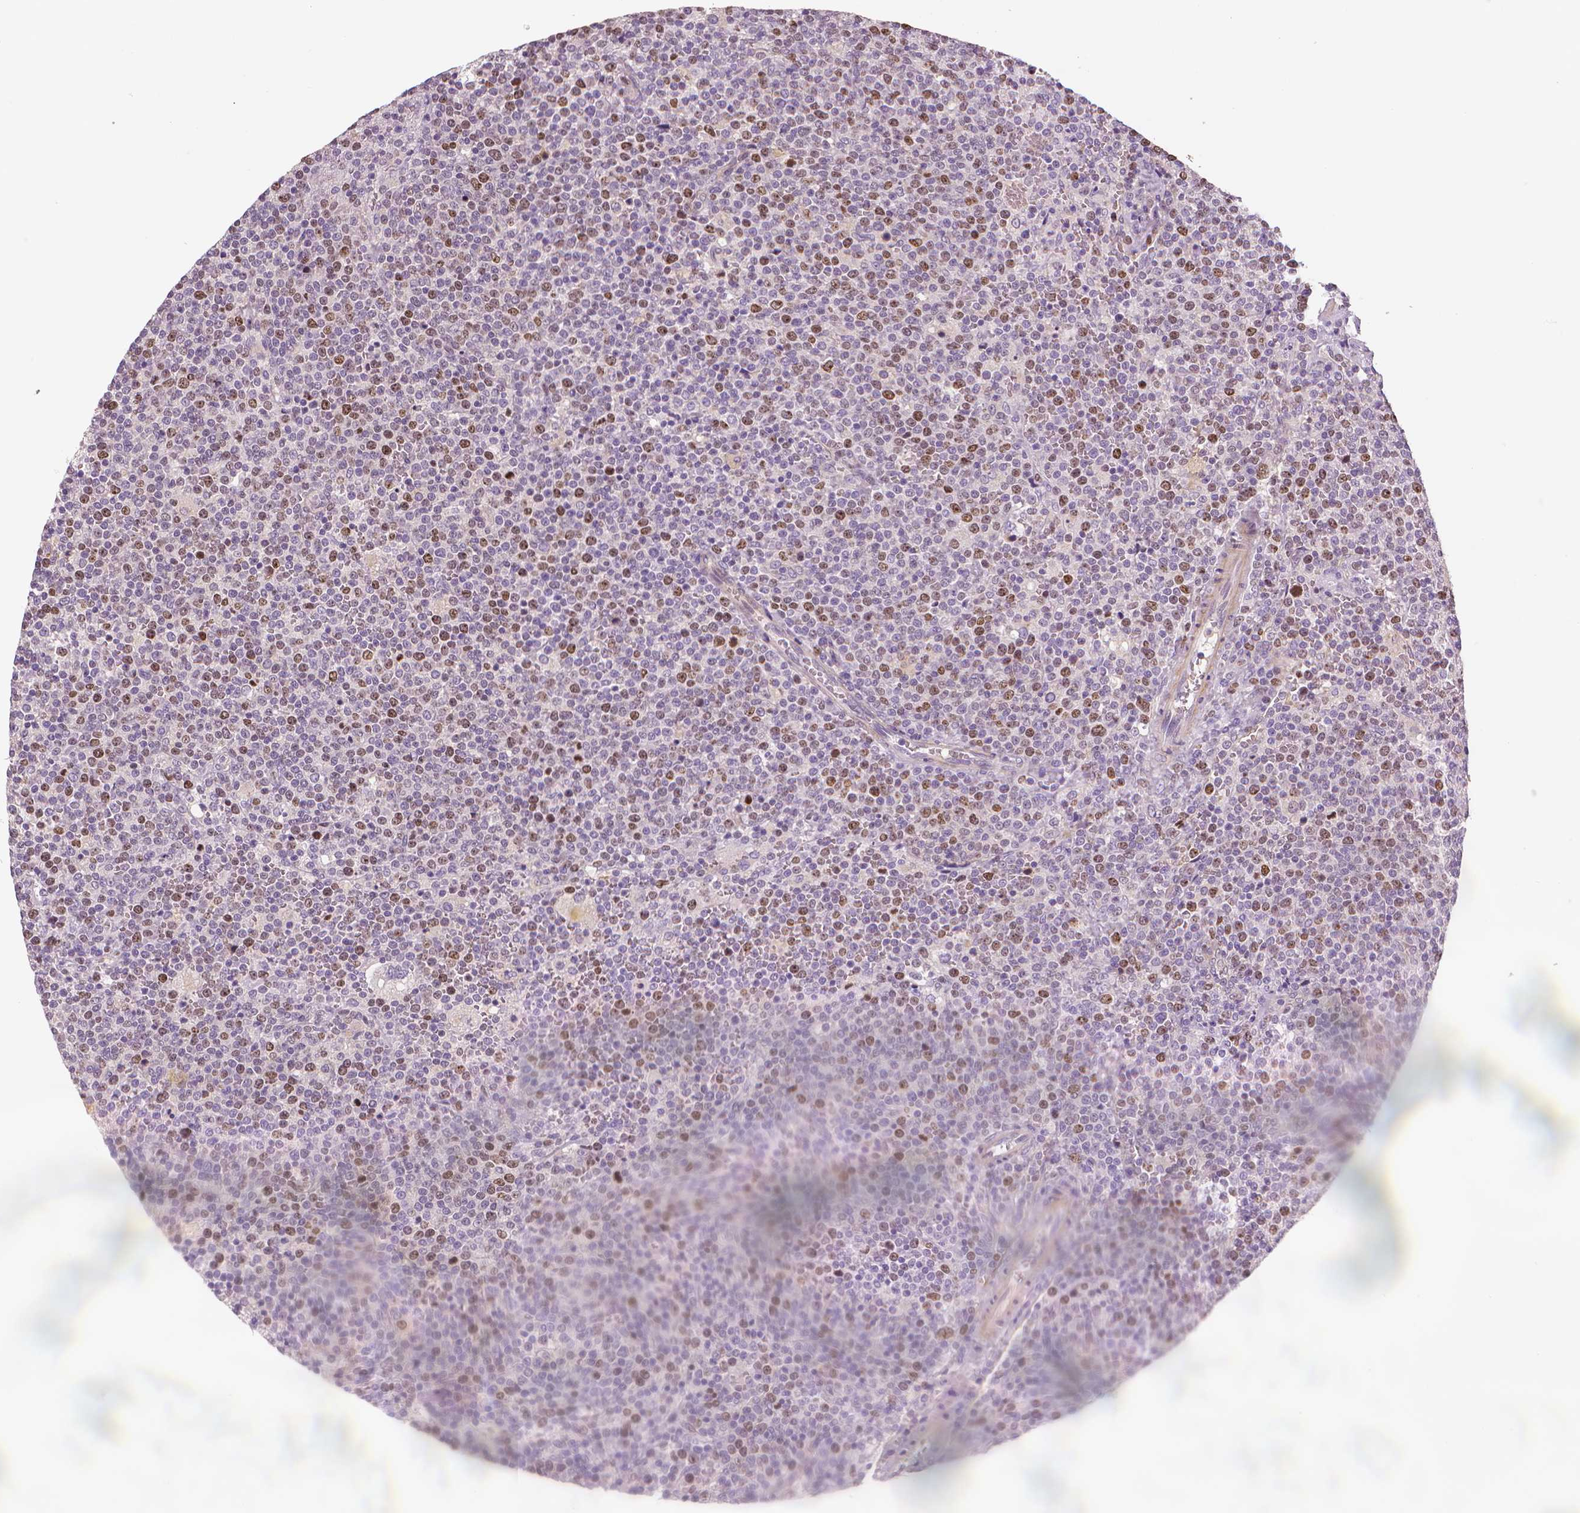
{"staining": {"intensity": "moderate", "quantity": "25%-75%", "location": "nuclear"}, "tissue": "lymphoma", "cell_type": "Tumor cells", "image_type": "cancer", "snomed": [{"axis": "morphology", "description": "Malignant lymphoma, non-Hodgkin's type, High grade"}, {"axis": "topography", "description": "Lymph node"}], "caption": "Malignant lymphoma, non-Hodgkin's type (high-grade) stained for a protein (brown) reveals moderate nuclear positive expression in approximately 25%-75% of tumor cells.", "gene": "MKI67", "patient": {"sex": "male", "age": 61}}